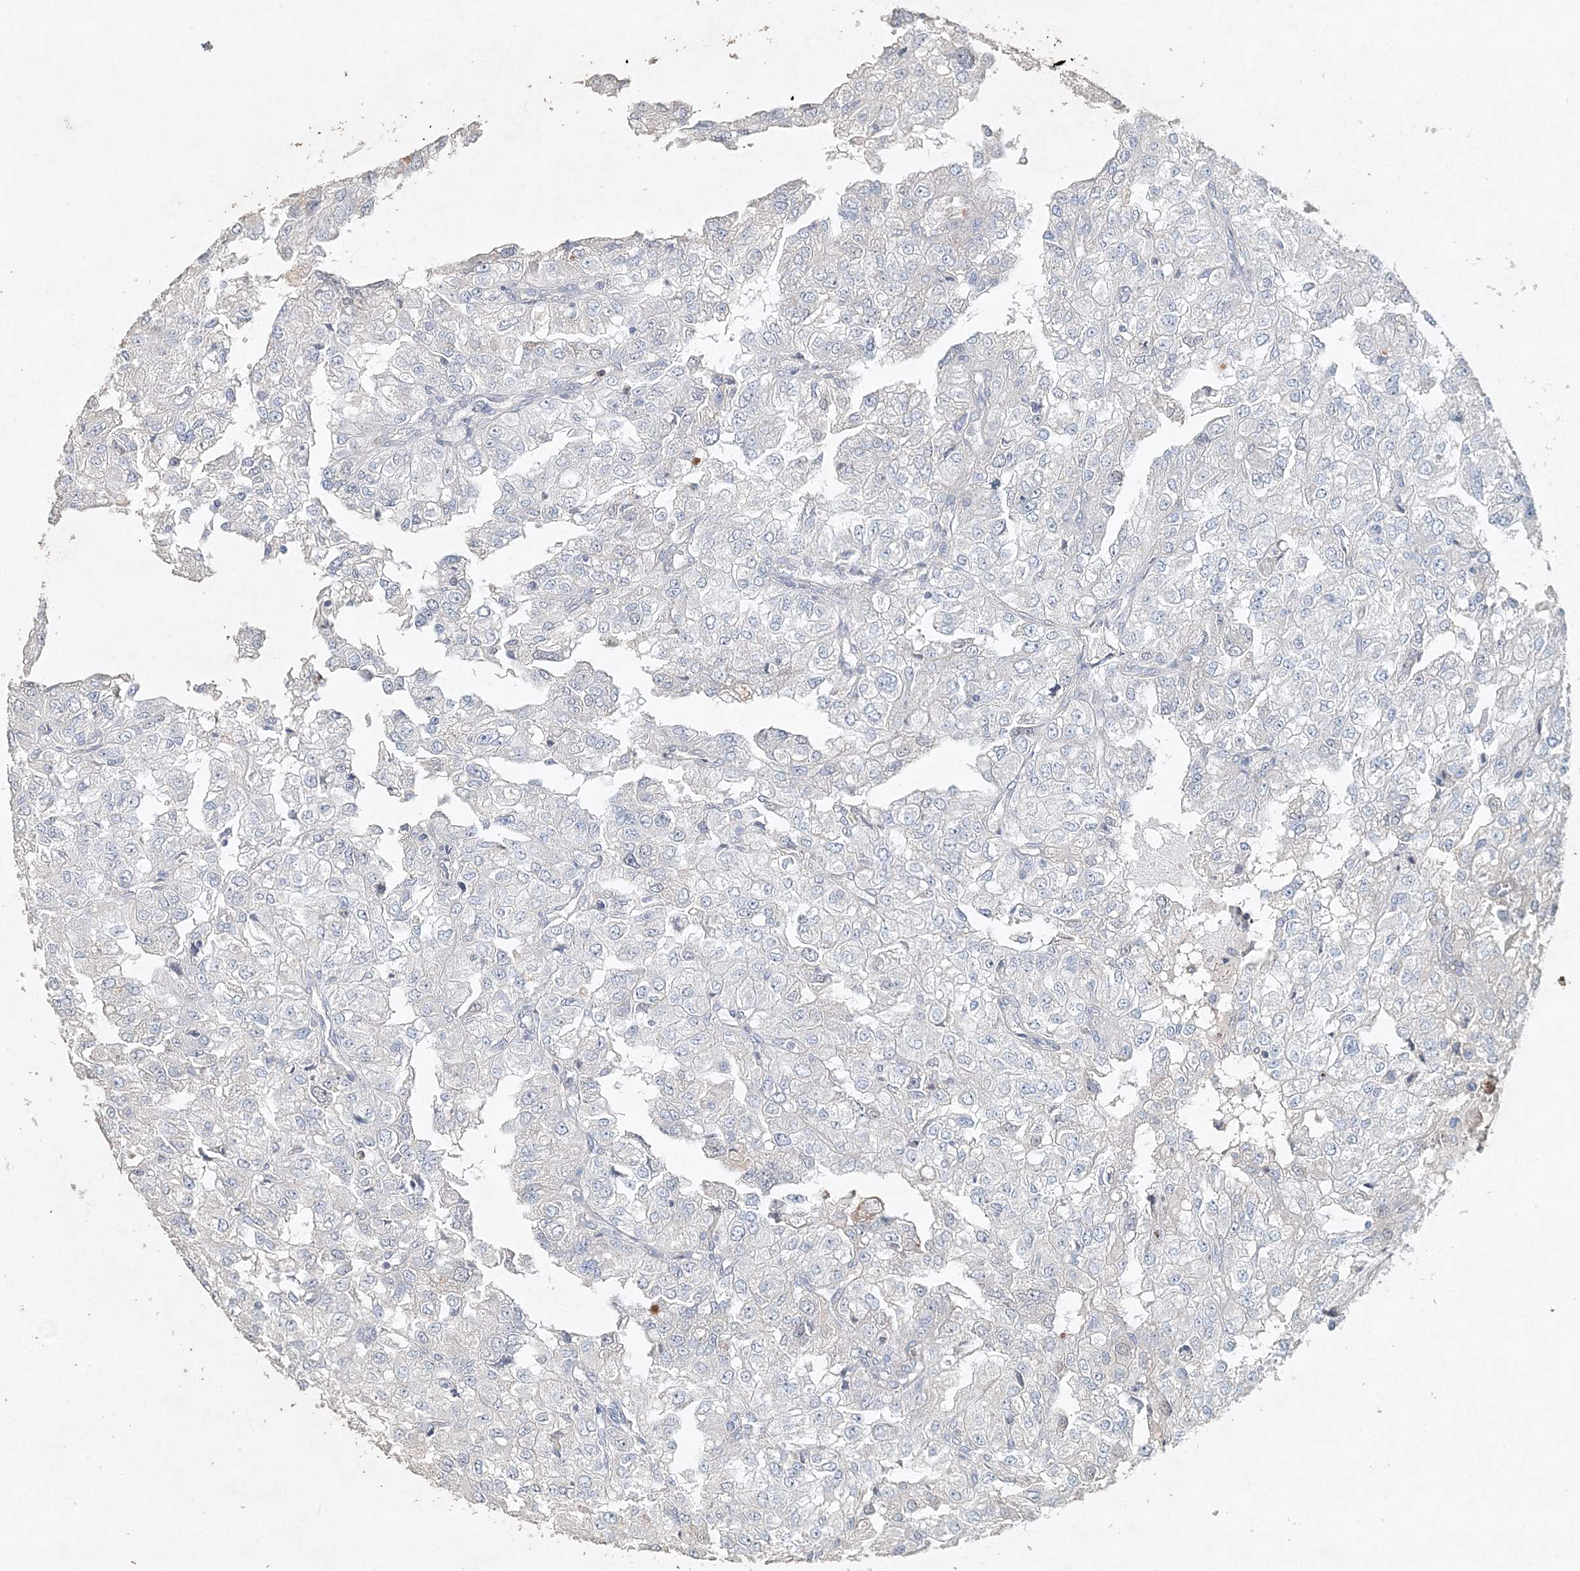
{"staining": {"intensity": "negative", "quantity": "none", "location": "none"}, "tissue": "renal cancer", "cell_type": "Tumor cells", "image_type": "cancer", "snomed": [{"axis": "morphology", "description": "Adenocarcinoma, NOS"}, {"axis": "topography", "description": "Kidney"}], "caption": "Tumor cells show no significant staining in renal cancer.", "gene": "DNAH5", "patient": {"sex": "female", "age": 54}}